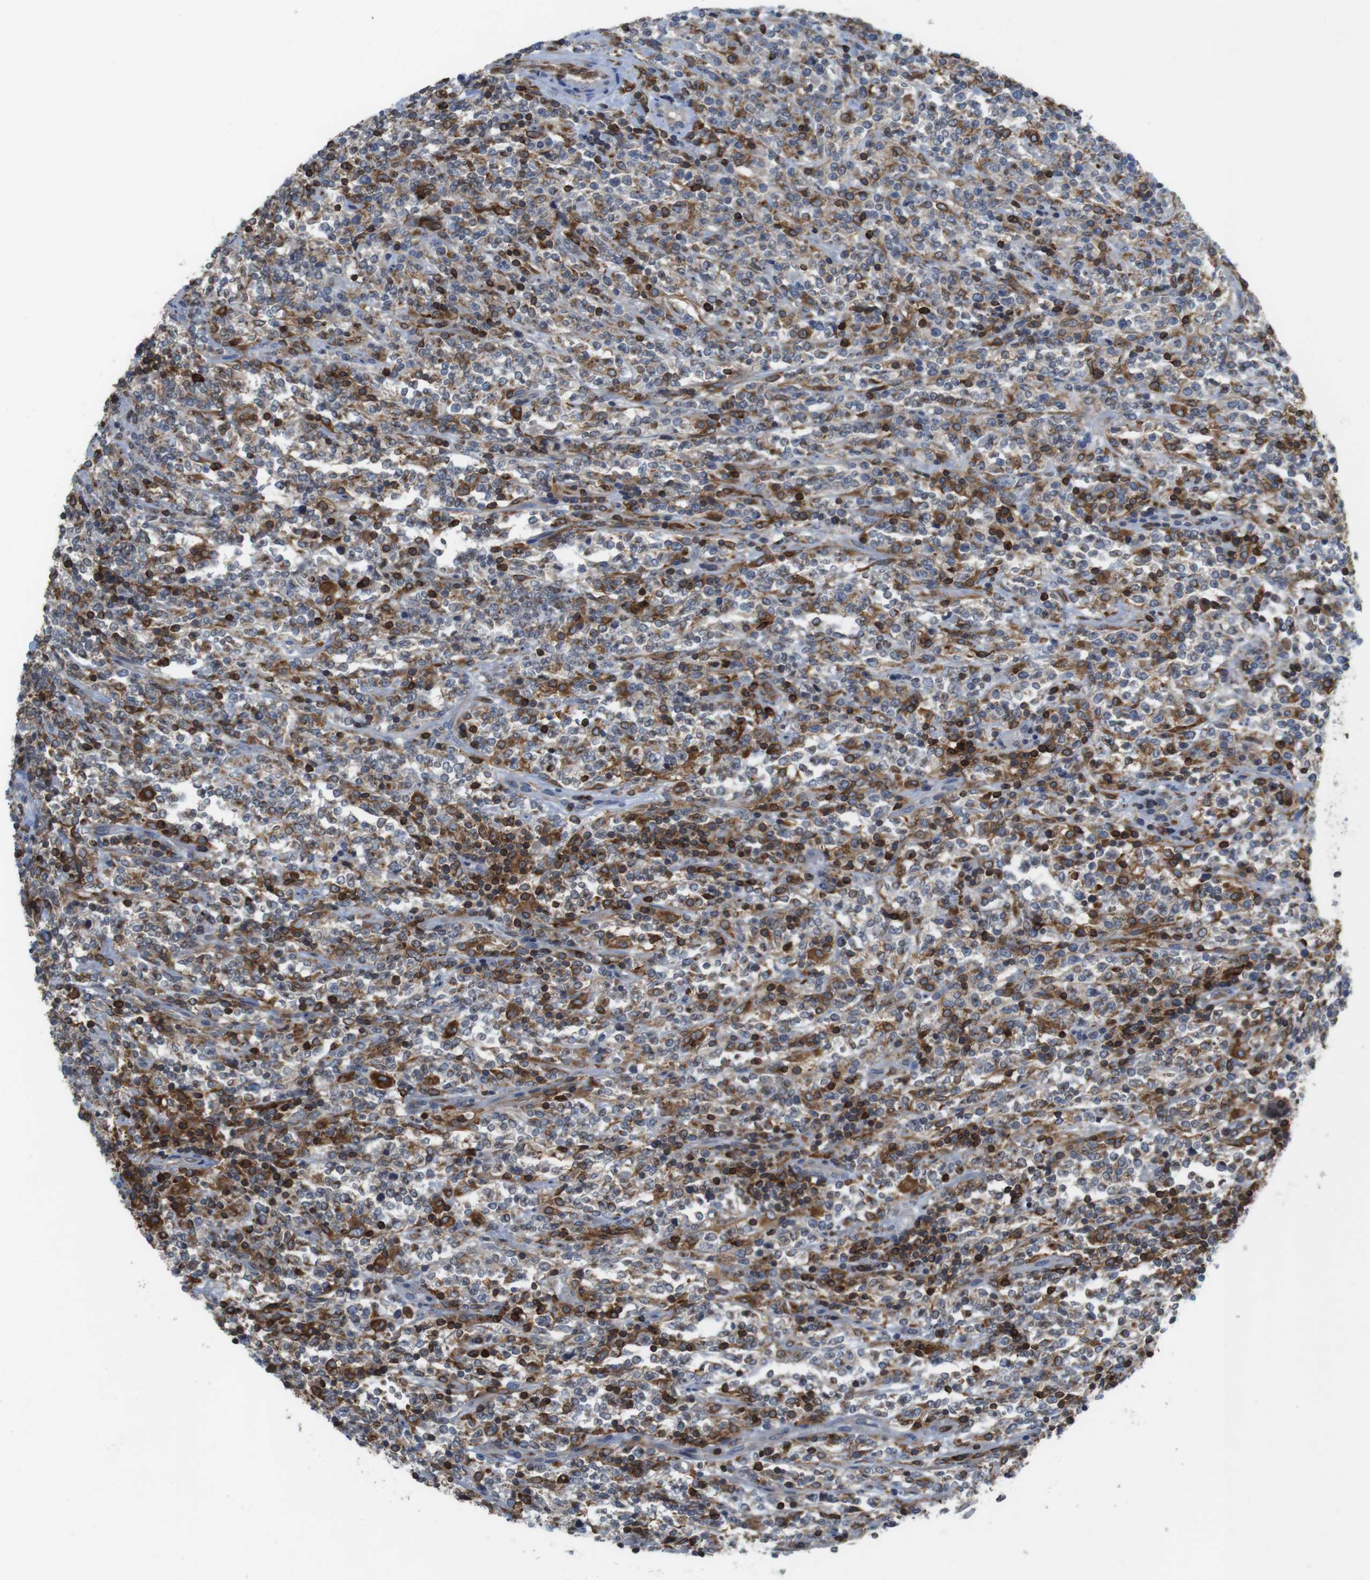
{"staining": {"intensity": "weak", "quantity": "<25%", "location": "cytoplasmic/membranous"}, "tissue": "lymphoma", "cell_type": "Tumor cells", "image_type": "cancer", "snomed": [{"axis": "morphology", "description": "Malignant lymphoma, non-Hodgkin's type, High grade"}, {"axis": "topography", "description": "Soft tissue"}], "caption": "A histopathology image of malignant lymphoma, non-Hodgkin's type (high-grade) stained for a protein demonstrates no brown staining in tumor cells.", "gene": "ARL6IP5", "patient": {"sex": "male", "age": 18}}